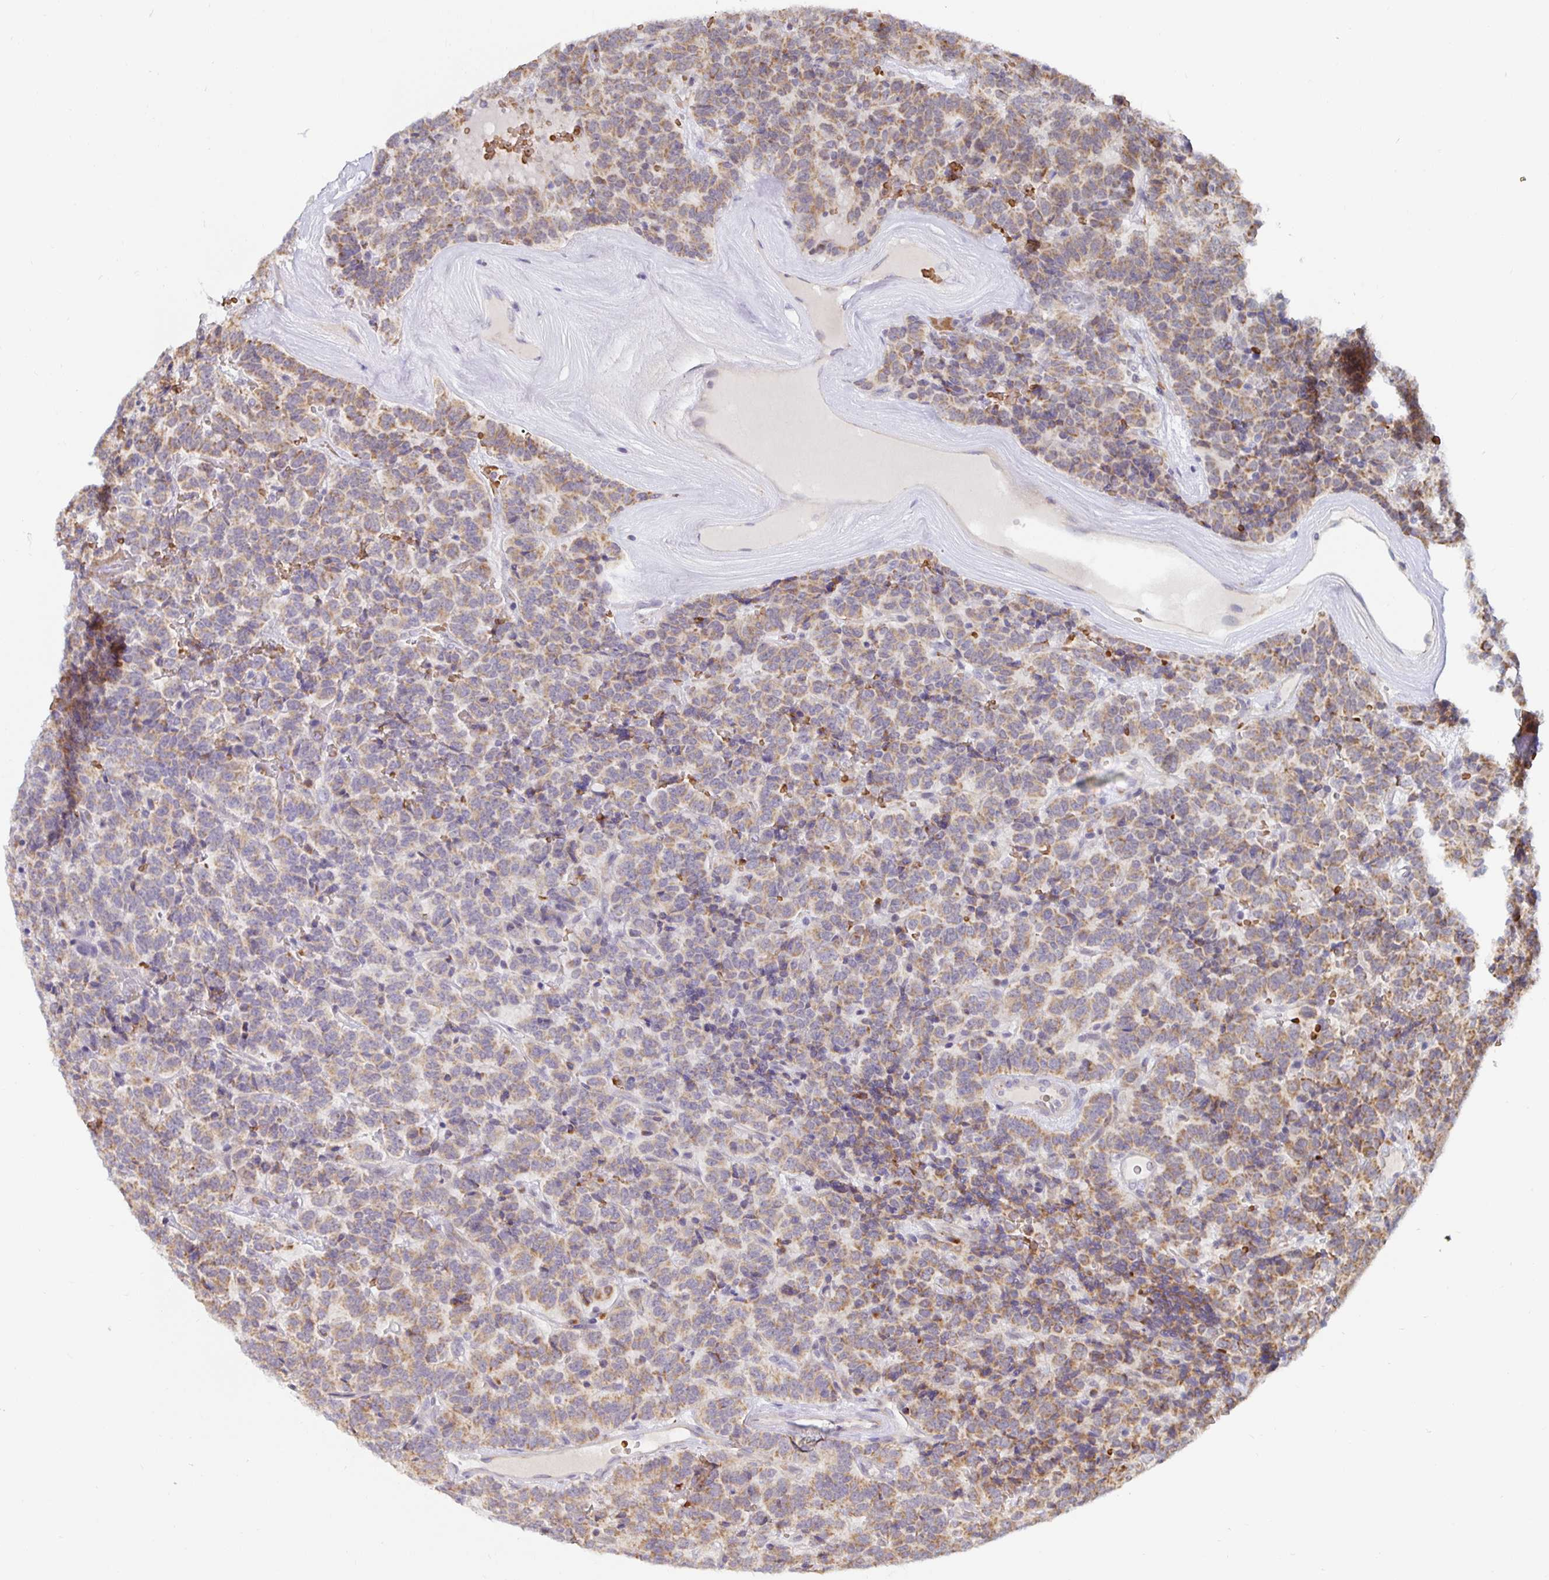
{"staining": {"intensity": "moderate", "quantity": "25%-75%", "location": "cytoplasmic/membranous"}, "tissue": "carcinoid", "cell_type": "Tumor cells", "image_type": "cancer", "snomed": [{"axis": "morphology", "description": "Carcinoid, malignant, NOS"}, {"axis": "topography", "description": "Pancreas"}], "caption": "DAB (3,3'-diaminobenzidine) immunohistochemical staining of human carcinoid displays moderate cytoplasmic/membranous protein positivity in approximately 25%-75% of tumor cells. The protein is stained brown, and the nuclei are stained in blue (DAB IHC with brightfield microscopy, high magnification).", "gene": "MRPL28", "patient": {"sex": "male", "age": 36}}